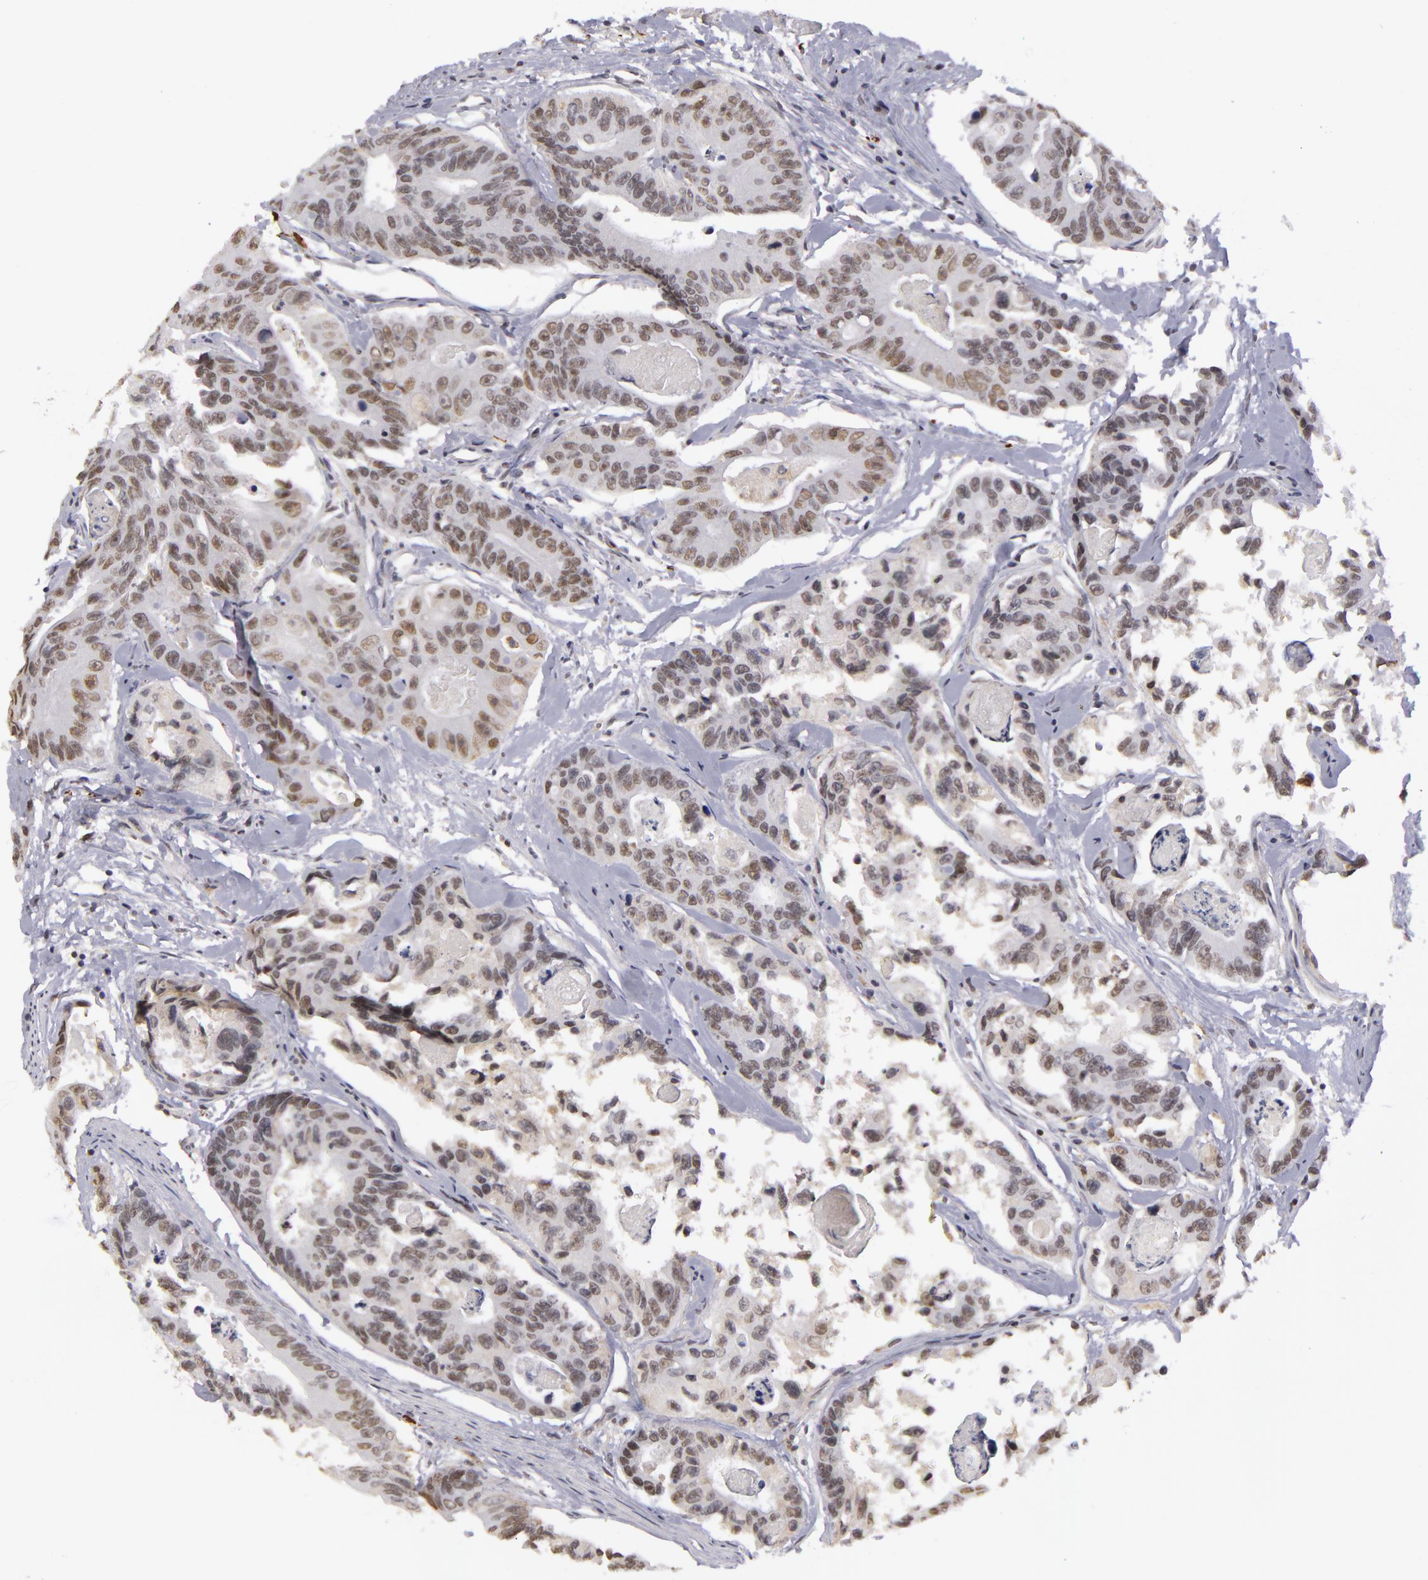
{"staining": {"intensity": "weak", "quantity": "25%-75%", "location": "nuclear"}, "tissue": "colorectal cancer", "cell_type": "Tumor cells", "image_type": "cancer", "snomed": [{"axis": "morphology", "description": "Adenocarcinoma, NOS"}, {"axis": "topography", "description": "Colon"}], "caption": "Colorectal cancer stained with a protein marker demonstrates weak staining in tumor cells.", "gene": "RRP7A", "patient": {"sex": "female", "age": 86}}